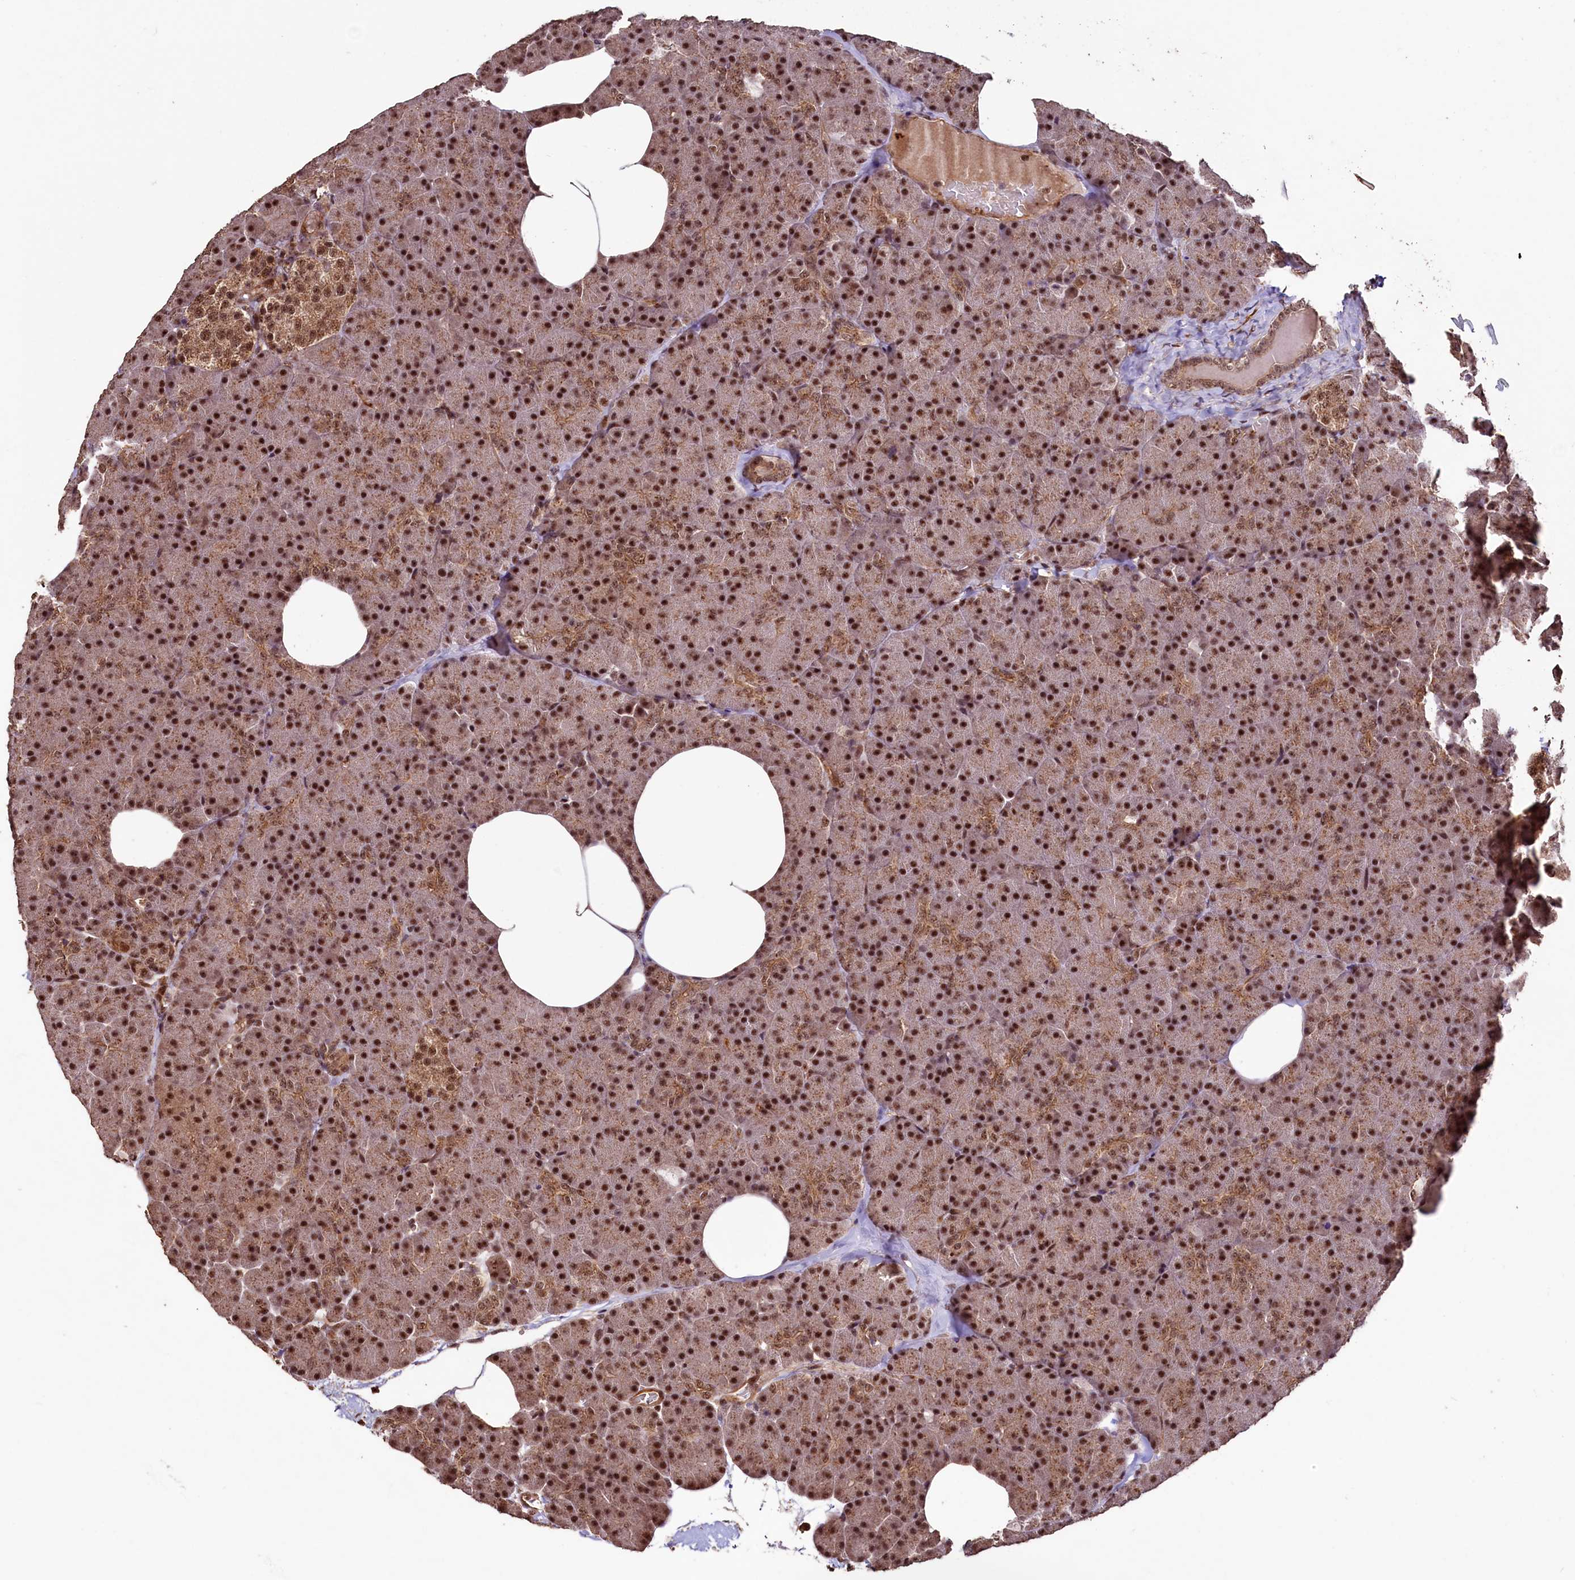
{"staining": {"intensity": "strong", "quantity": ">75%", "location": "cytoplasmic/membranous,nuclear"}, "tissue": "pancreas", "cell_type": "Exocrine glandular cells", "image_type": "normal", "snomed": [{"axis": "morphology", "description": "Normal tissue, NOS"}, {"axis": "morphology", "description": "Carcinoid, malignant, NOS"}, {"axis": "topography", "description": "Pancreas"}], "caption": "Pancreas stained with a brown dye displays strong cytoplasmic/membranous,nuclear positive positivity in approximately >75% of exocrine glandular cells.", "gene": "SFSWAP", "patient": {"sex": "female", "age": 35}}